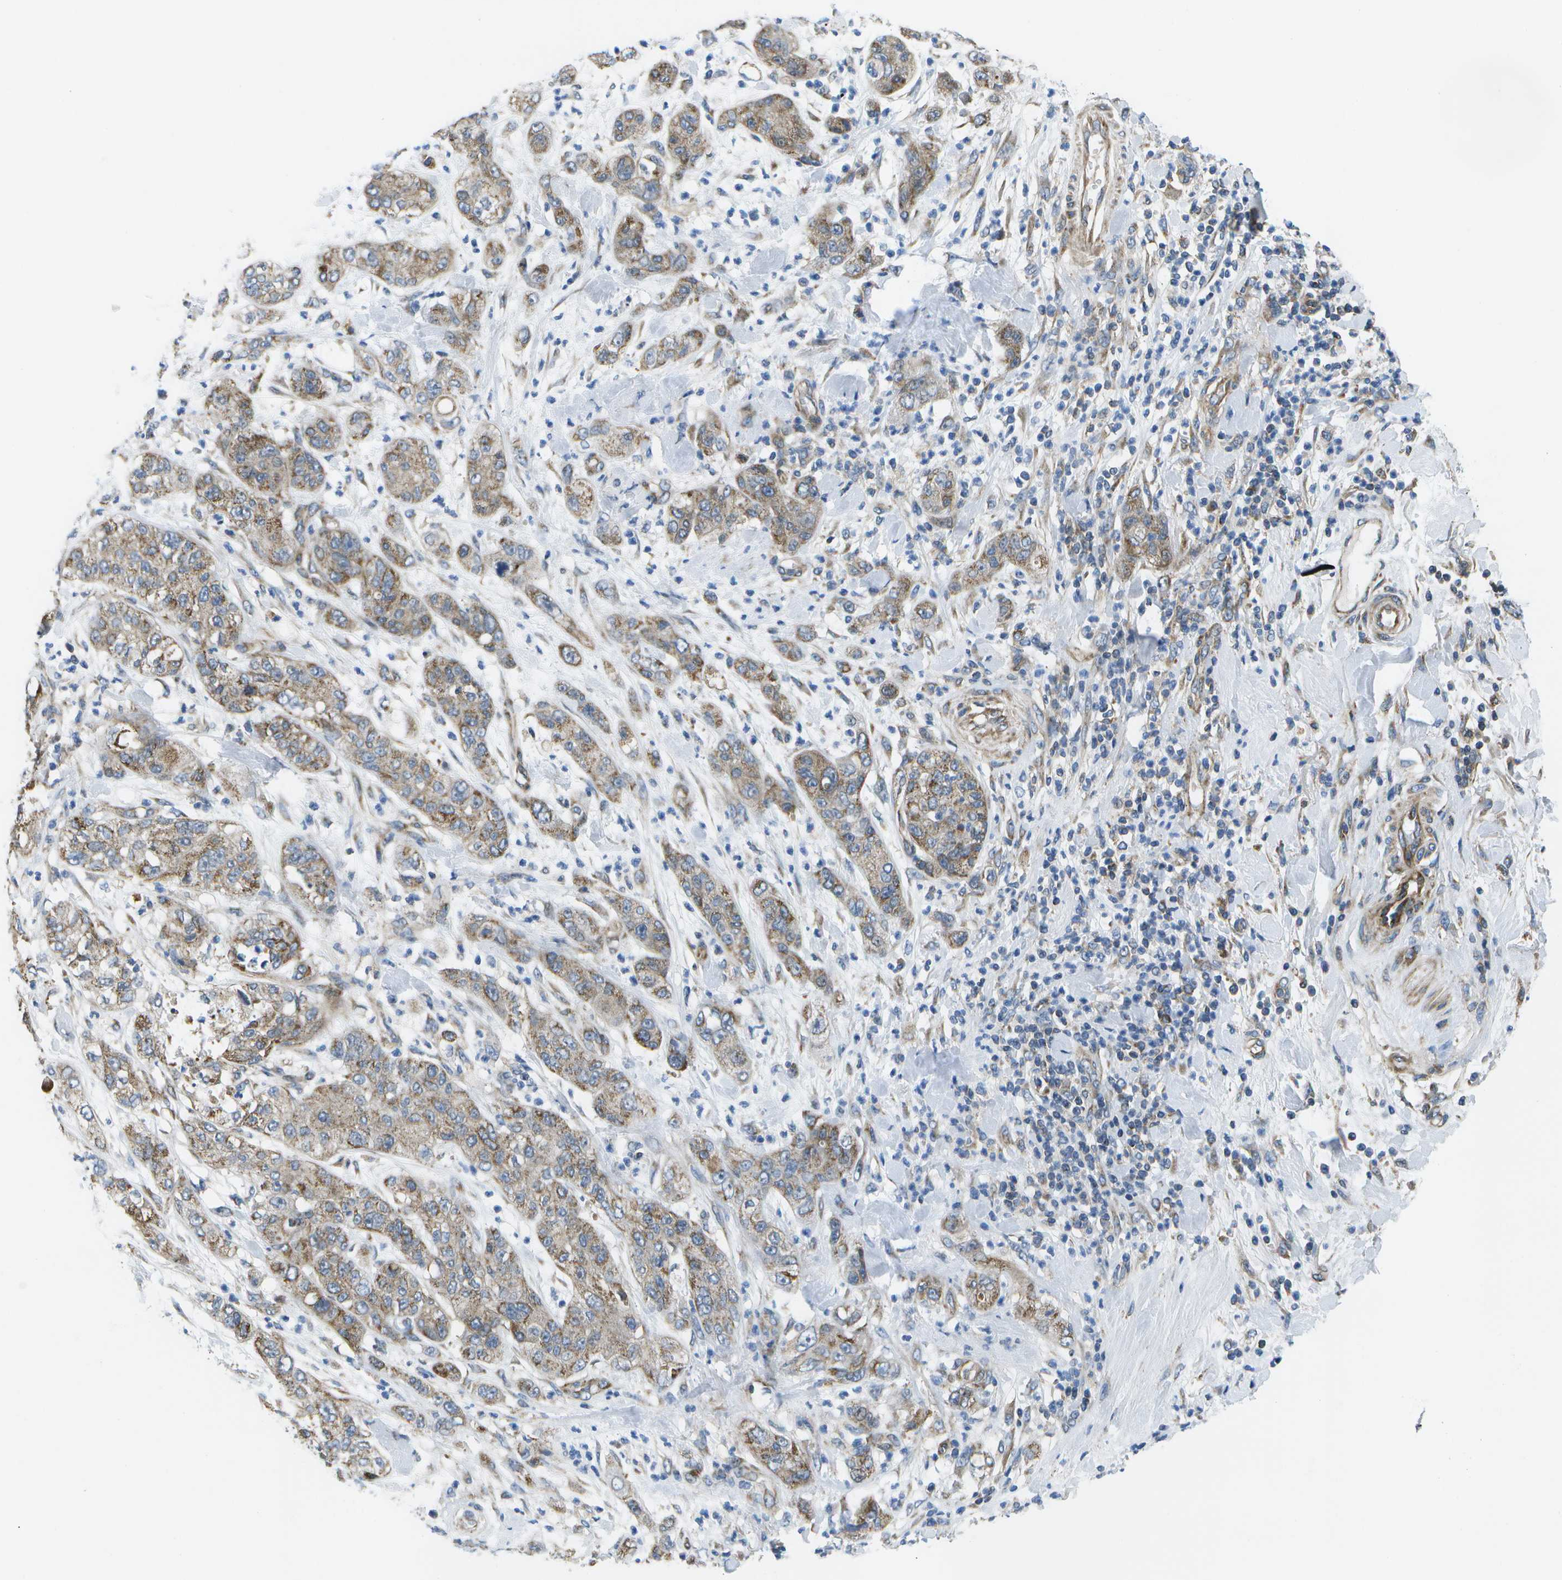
{"staining": {"intensity": "weak", "quantity": ">75%", "location": "cytoplasmic/membranous"}, "tissue": "pancreatic cancer", "cell_type": "Tumor cells", "image_type": "cancer", "snomed": [{"axis": "morphology", "description": "Adenocarcinoma, NOS"}, {"axis": "topography", "description": "Pancreas"}], "caption": "A high-resolution photomicrograph shows immunohistochemistry staining of adenocarcinoma (pancreatic), which exhibits weak cytoplasmic/membranous staining in approximately >75% of tumor cells.", "gene": "MVK", "patient": {"sex": "female", "age": 78}}